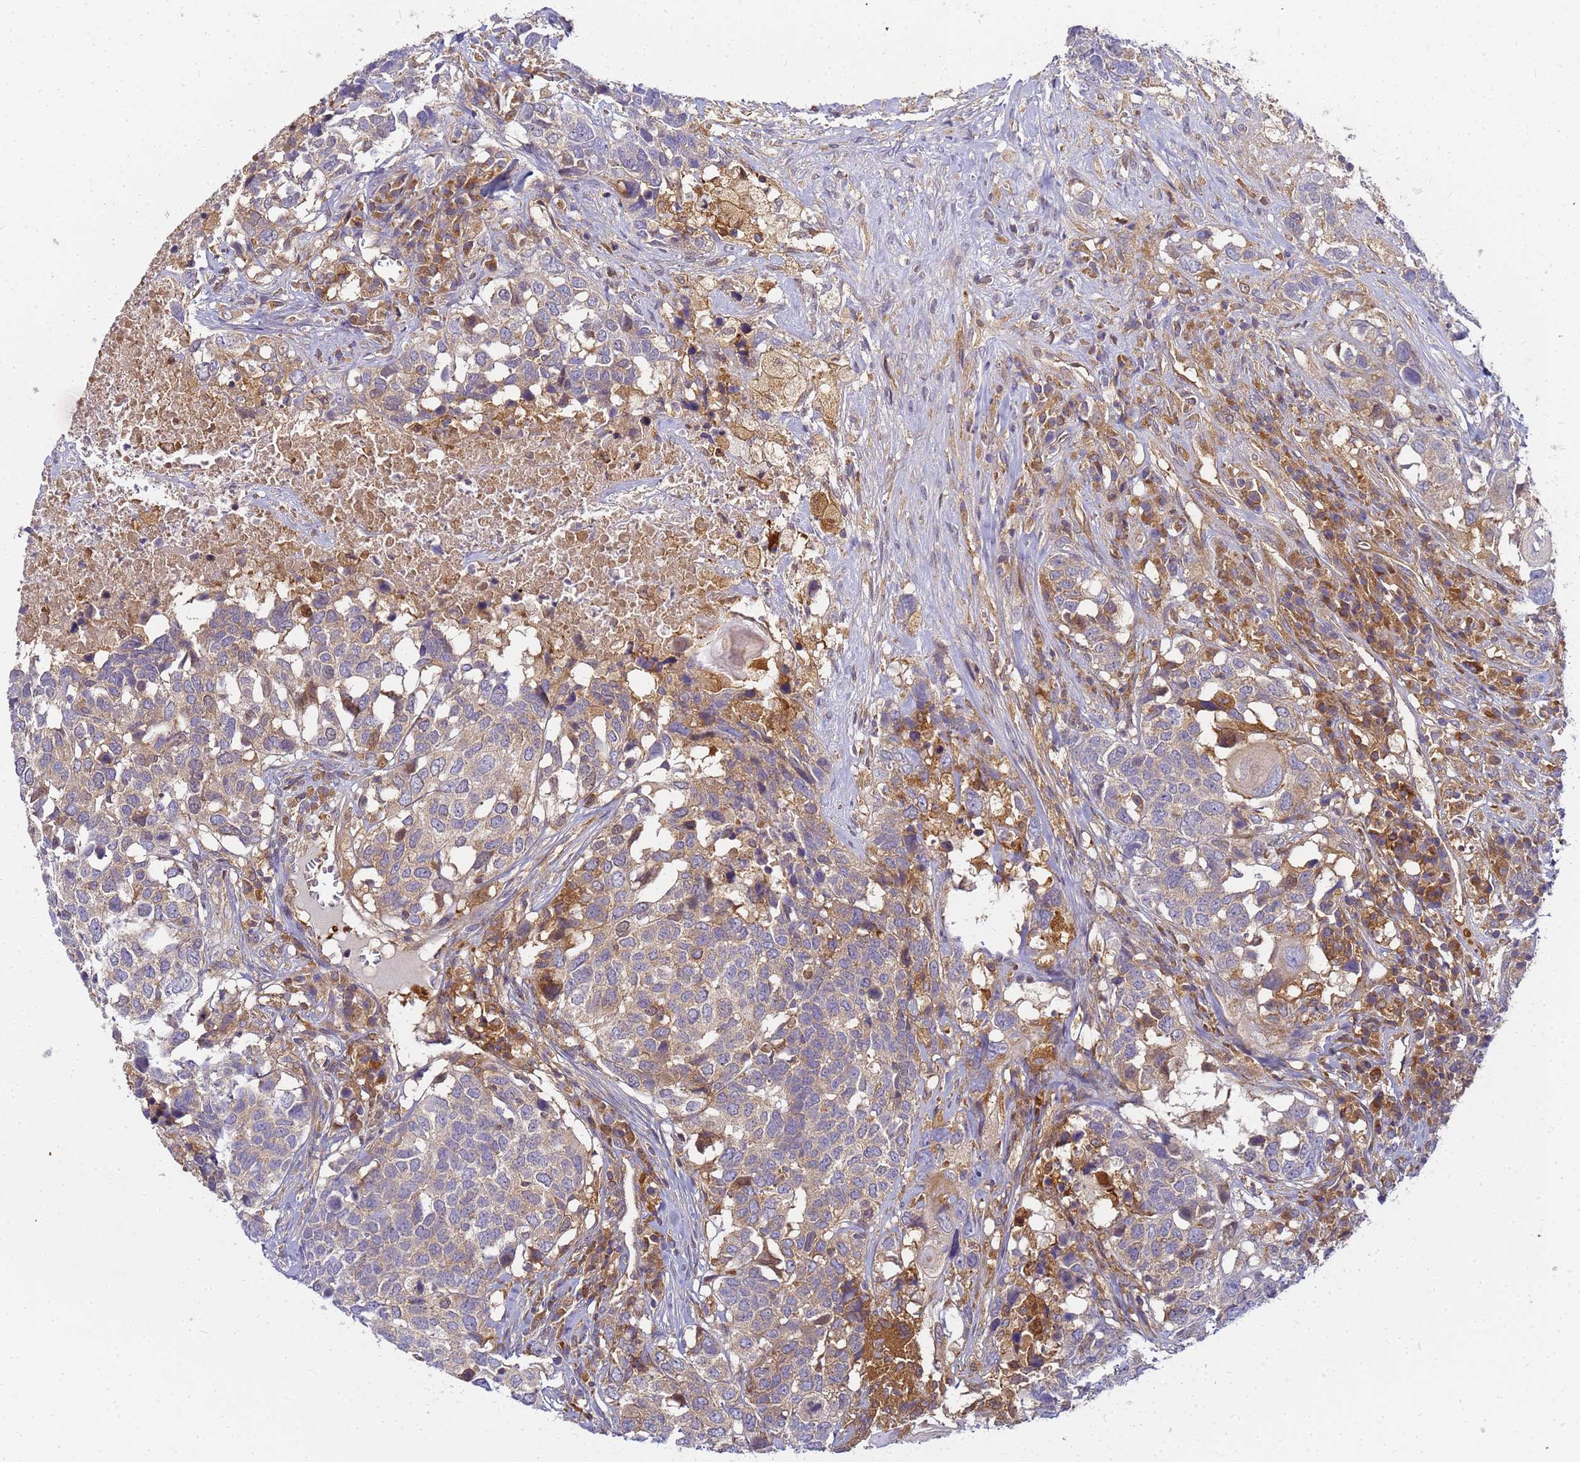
{"staining": {"intensity": "moderate", "quantity": "<25%", "location": "cytoplasmic/membranous"}, "tissue": "head and neck cancer", "cell_type": "Tumor cells", "image_type": "cancer", "snomed": [{"axis": "morphology", "description": "Squamous cell carcinoma, NOS"}, {"axis": "topography", "description": "Head-Neck"}], "caption": "IHC (DAB) staining of human head and neck squamous cell carcinoma shows moderate cytoplasmic/membranous protein staining in about <25% of tumor cells. (brown staining indicates protein expression, while blue staining denotes nuclei).", "gene": "CHM", "patient": {"sex": "male", "age": 66}}